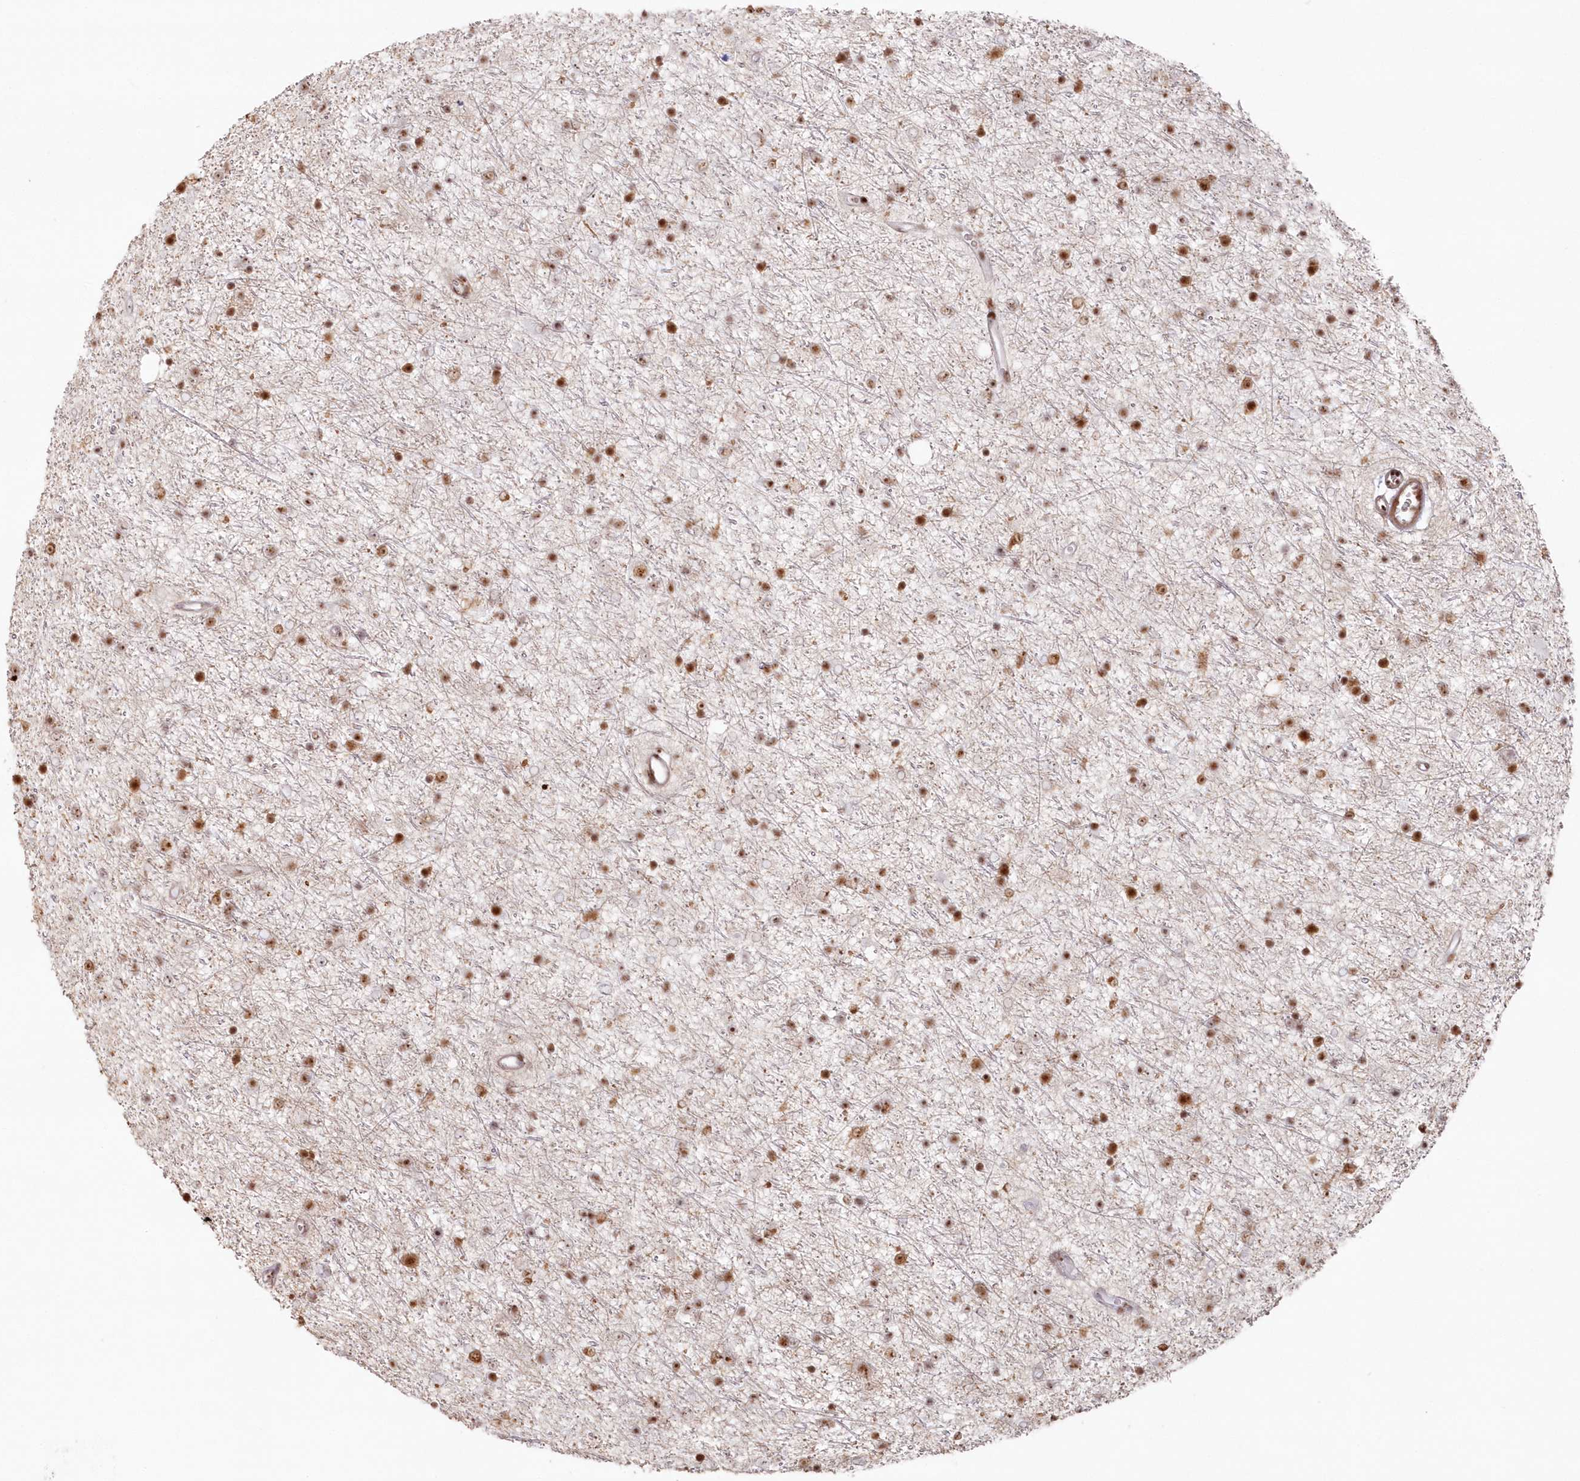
{"staining": {"intensity": "moderate", "quantity": ">75%", "location": "nuclear"}, "tissue": "glioma", "cell_type": "Tumor cells", "image_type": "cancer", "snomed": [{"axis": "morphology", "description": "Glioma, malignant, Low grade"}, {"axis": "topography", "description": "Cerebral cortex"}], "caption": "Brown immunohistochemical staining in human glioma shows moderate nuclear staining in approximately >75% of tumor cells.", "gene": "DDX46", "patient": {"sex": "female", "age": 39}}